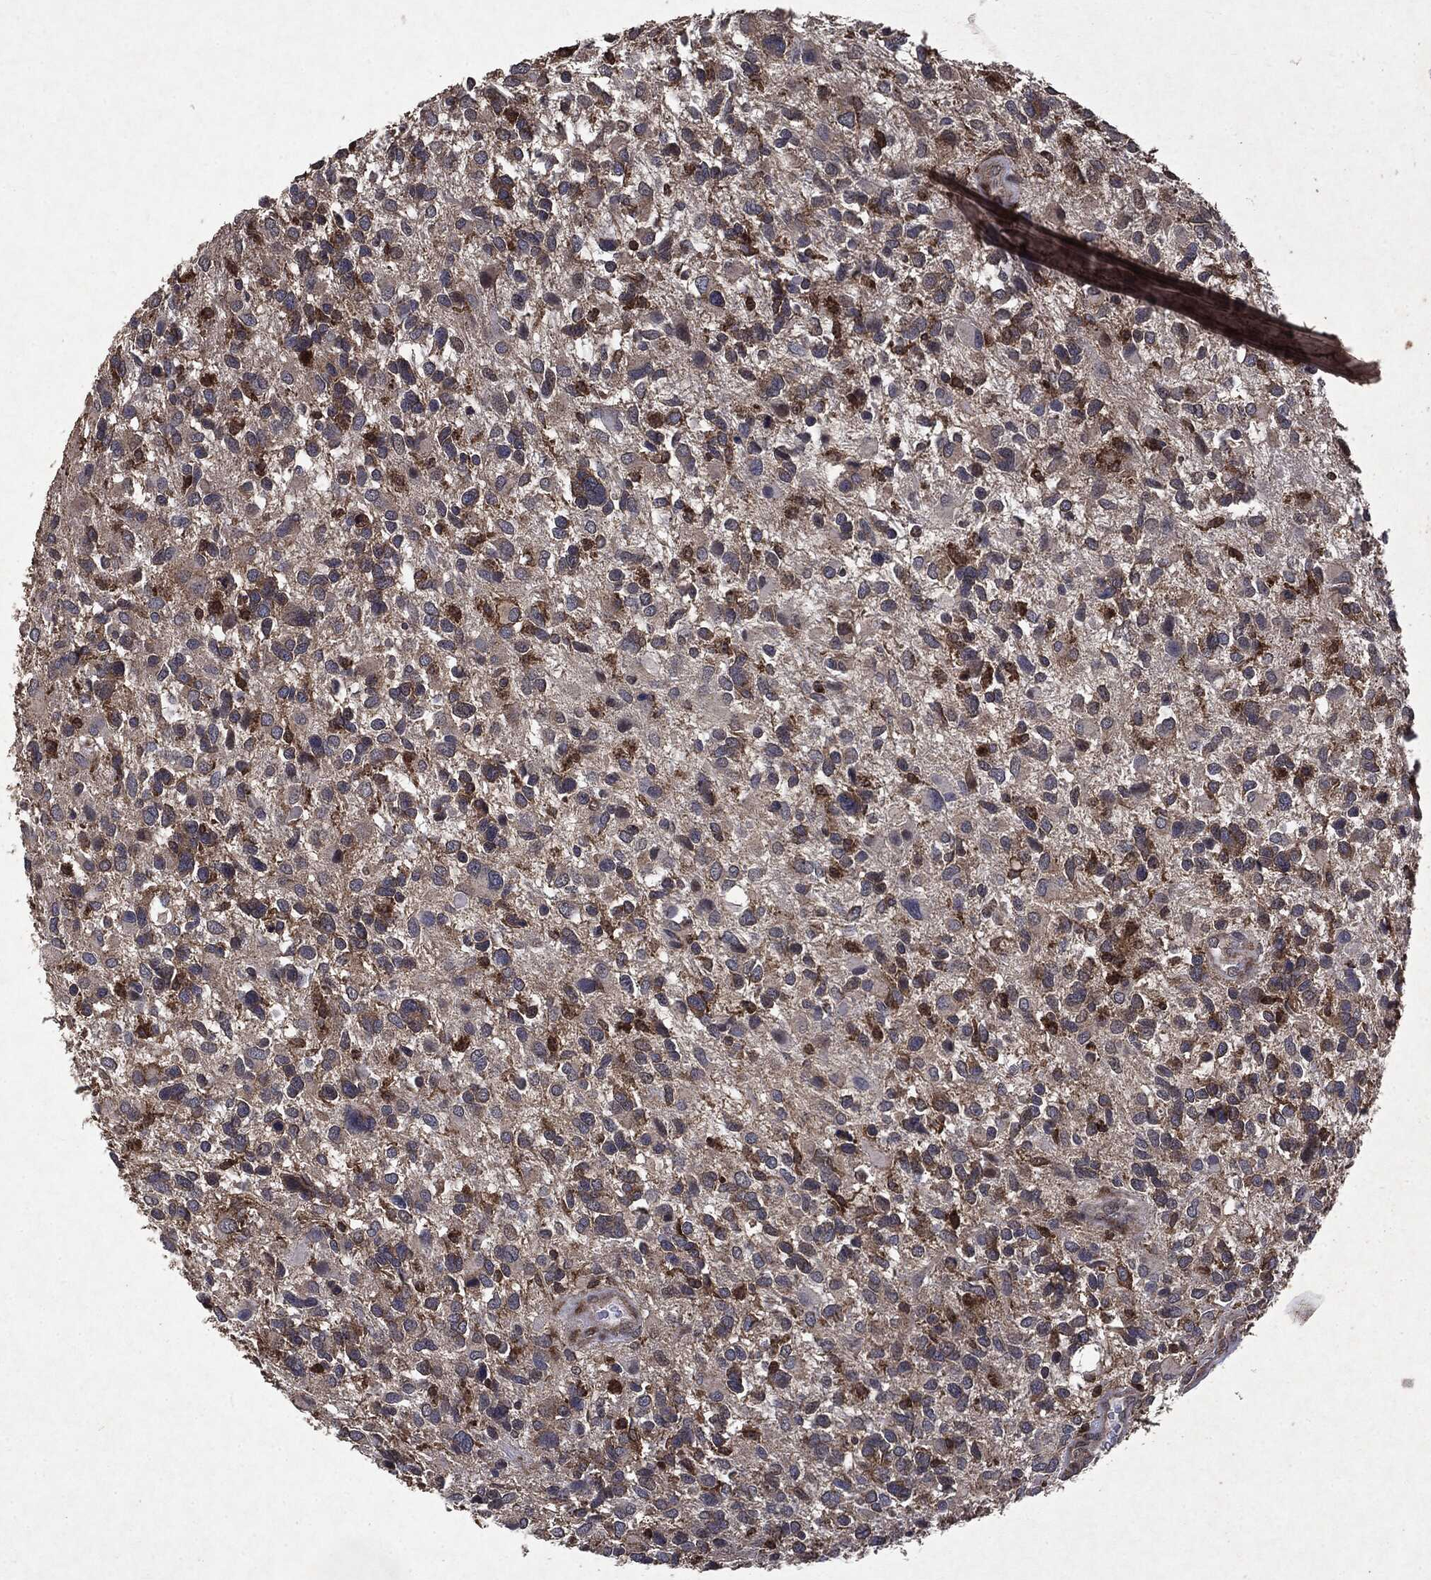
{"staining": {"intensity": "negative", "quantity": "none", "location": "none"}, "tissue": "glioma", "cell_type": "Tumor cells", "image_type": "cancer", "snomed": [{"axis": "morphology", "description": "Glioma, malignant, Low grade"}, {"axis": "topography", "description": "Brain"}], "caption": "High power microscopy image of an immunohistochemistry histopathology image of malignant low-grade glioma, revealing no significant positivity in tumor cells.", "gene": "PTEN", "patient": {"sex": "female", "age": 32}}